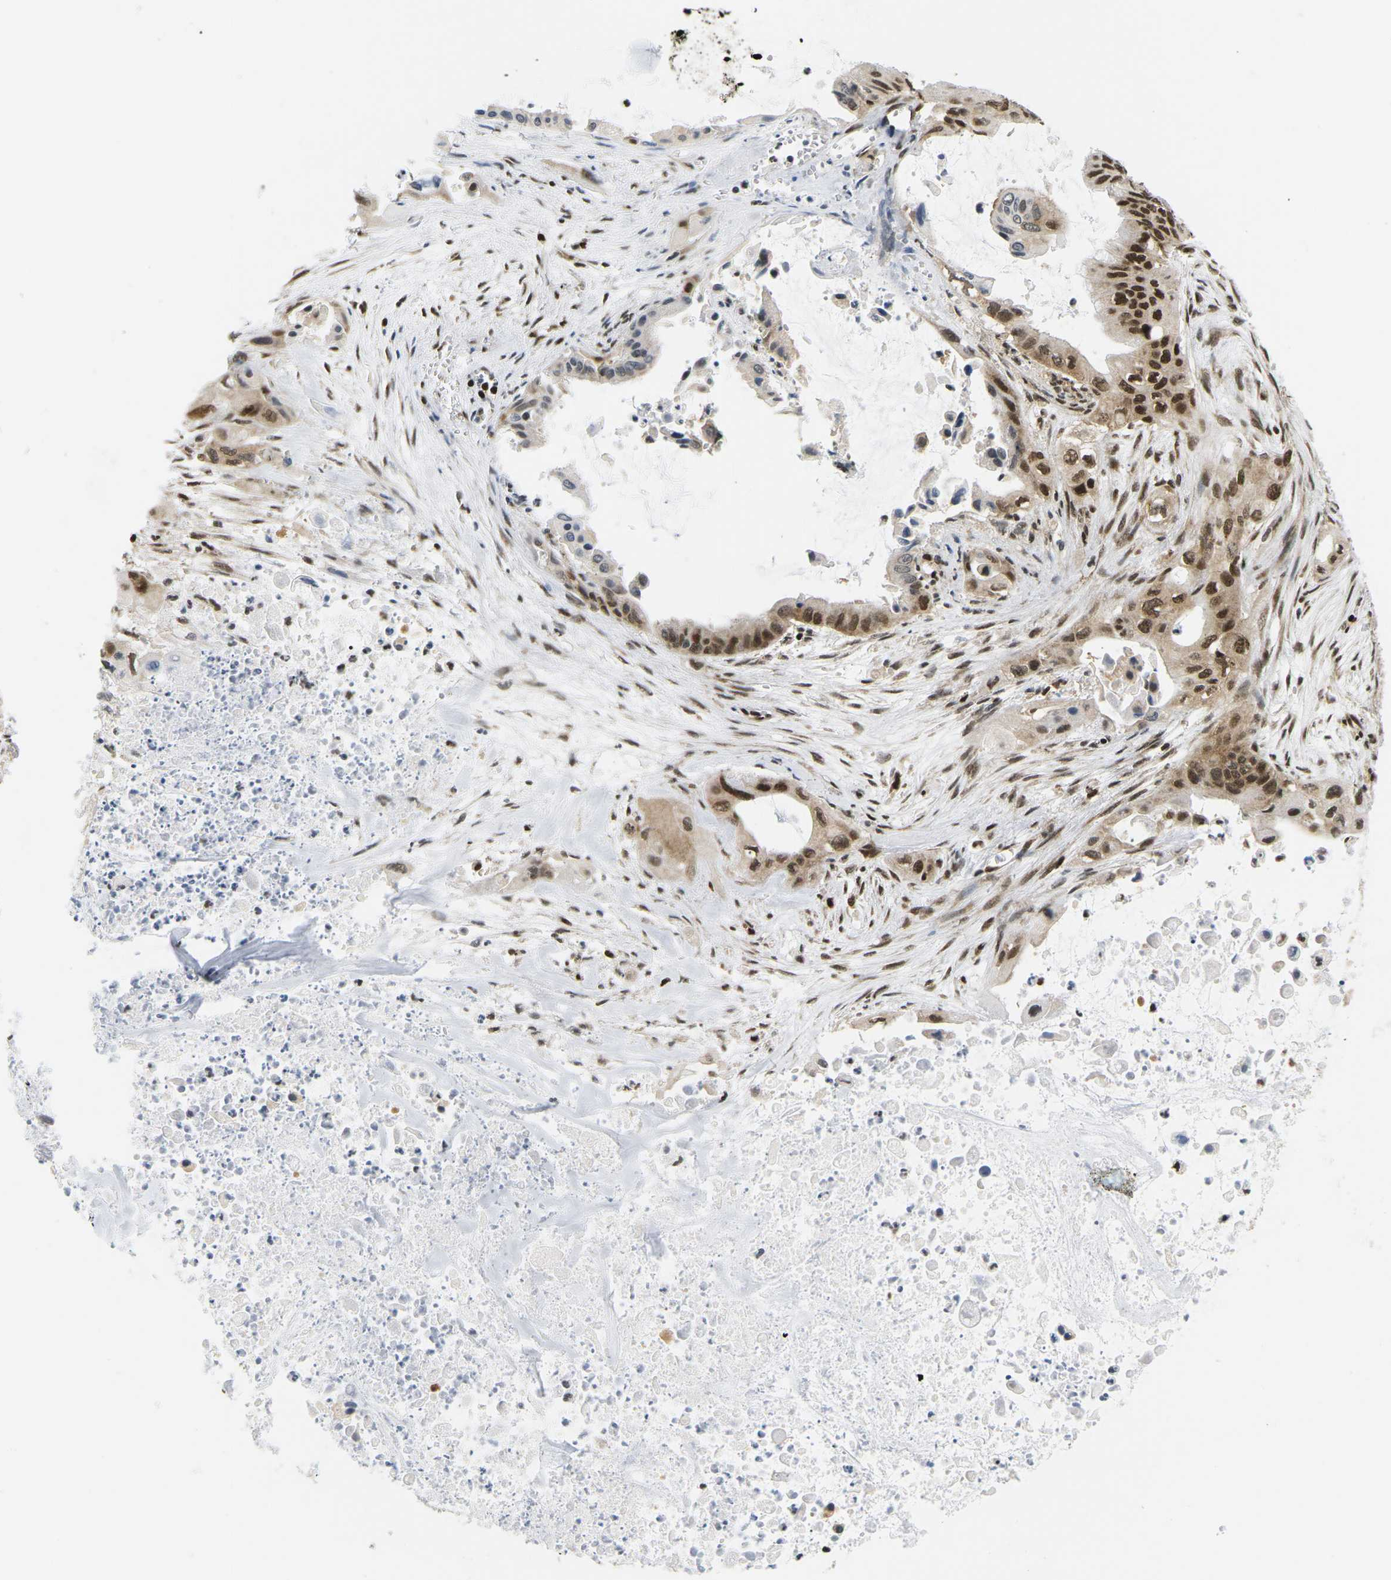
{"staining": {"intensity": "strong", "quantity": ">75%", "location": "cytoplasmic/membranous,nuclear"}, "tissue": "pancreatic cancer", "cell_type": "Tumor cells", "image_type": "cancer", "snomed": [{"axis": "morphology", "description": "Adenocarcinoma, NOS"}, {"axis": "topography", "description": "Pancreas"}], "caption": "DAB immunohistochemical staining of human pancreatic cancer (adenocarcinoma) reveals strong cytoplasmic/membranous and nuclear protein positivity in approximately >75% of tumor cells. The staining is performed using DAB (3,3'-diaminobenzidine) brown chromogen to label protein expression. The nuclei are counter-stained blue using hematoxylin.", "gene": "CELF1", "patient": {"sex": "male", "age": 73}}